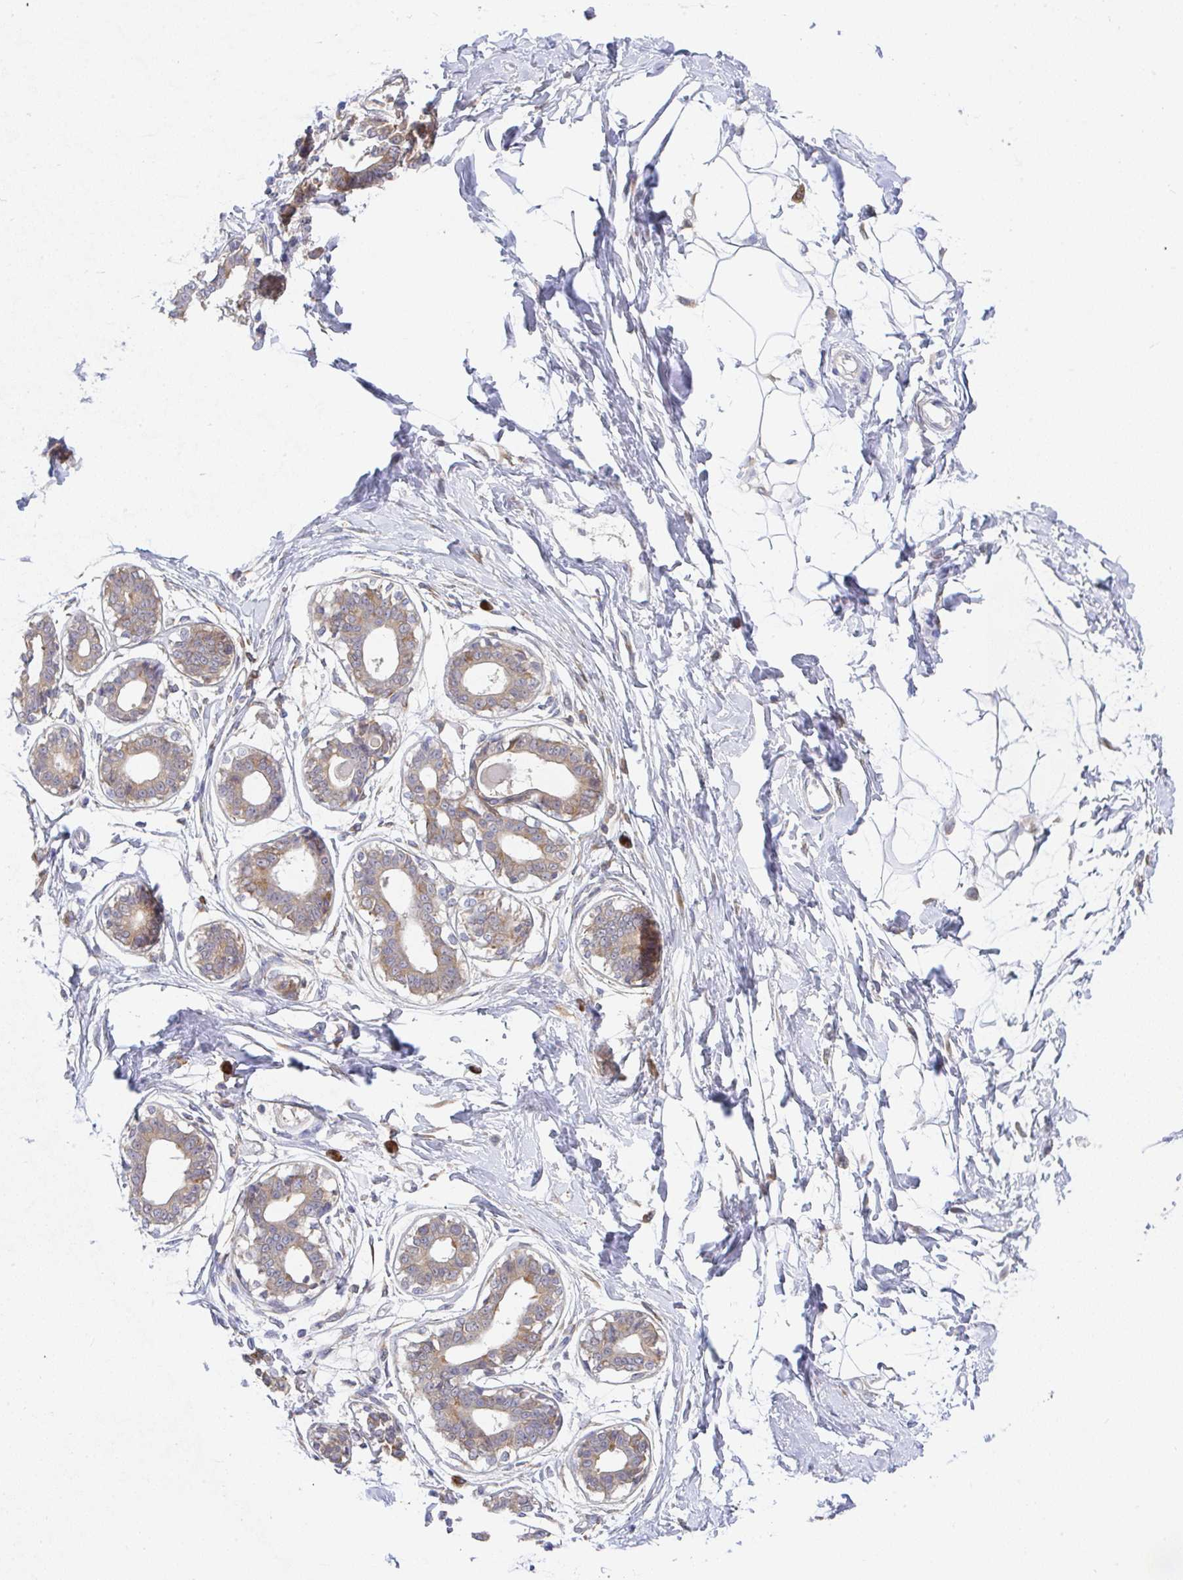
{"staining": {"intensity": "negative", "quantity": "none", "location": "none"}, "tissue": "breast", "cell_type": "Adipocytes", "image_type": "normal", "snomed": [{"axis": "morphology", "description": "Normal tissue, NOS"}, {"axis": "topography", "description": "Breast"}], "caption": "High power microscopy histopathology image of an IHC histopathology image of benign breast, revealing no significant staining in adipocytes.", "gene": "DERL2", "patient": {"sex": "female", "age": 45}}